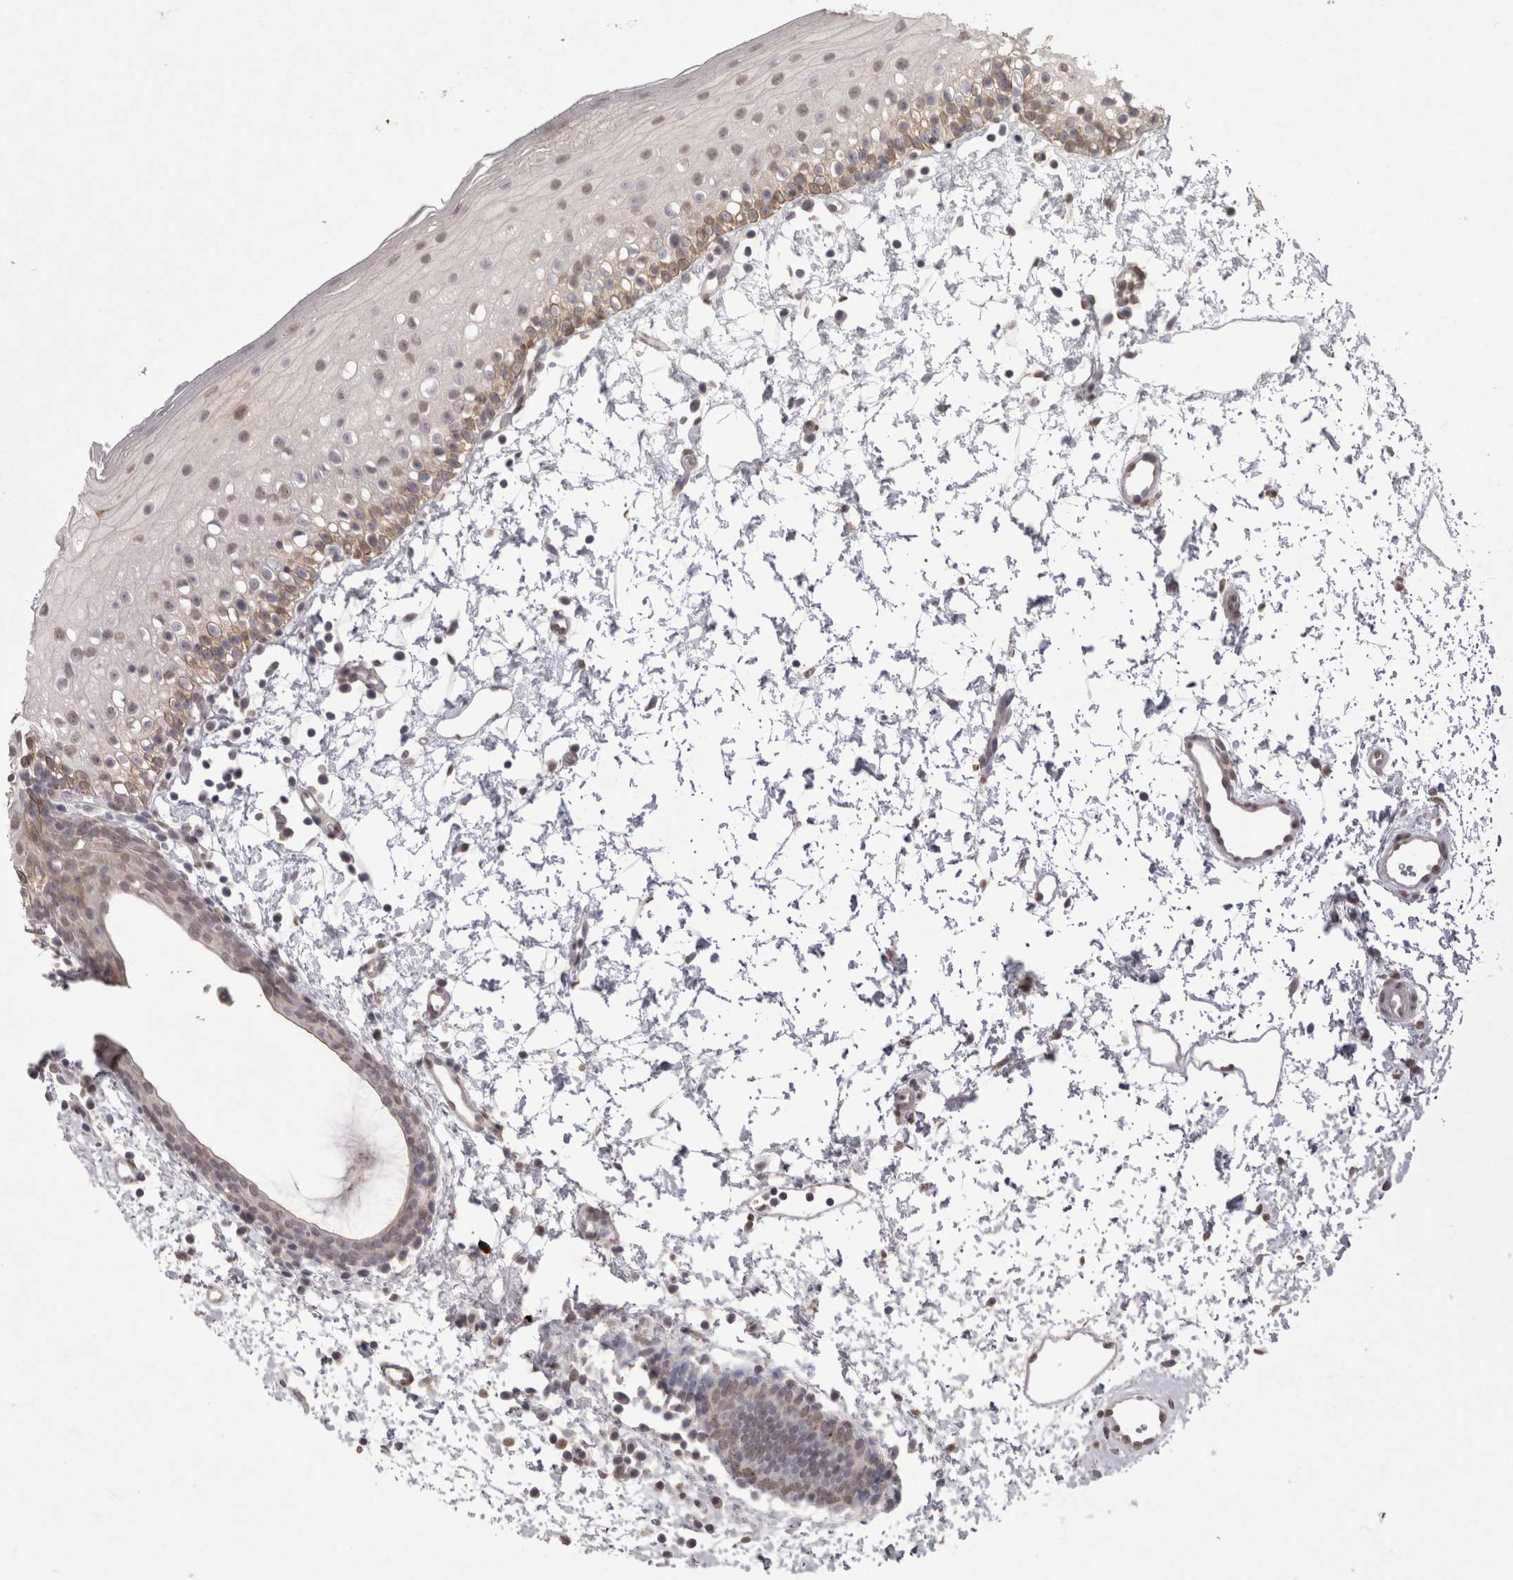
{"staining": {"intensity": "strong", "quantity": "25%-75%", "location": "cytoplasmic/membranous,nuclear"}, "tissue": "oral mucosa", "cell_type": "Squamous epithelial cells", "image_type": "normal", "snomed": [{"axis": "morphology", "description": "Normal tissue, NOS"}, {"axis": "topography", "description": "Oral tissue"}], "caption": "A high-resolution image shows immunohistochemistry (IHC) staining of benign oral mucosa, which displays strong cytoplasmic/membranous,nuclear positivity in about 25%-75% of squamous epithelial cells.", "gene": "DDX4", "patient": {"sex": "male", "age": 28}}